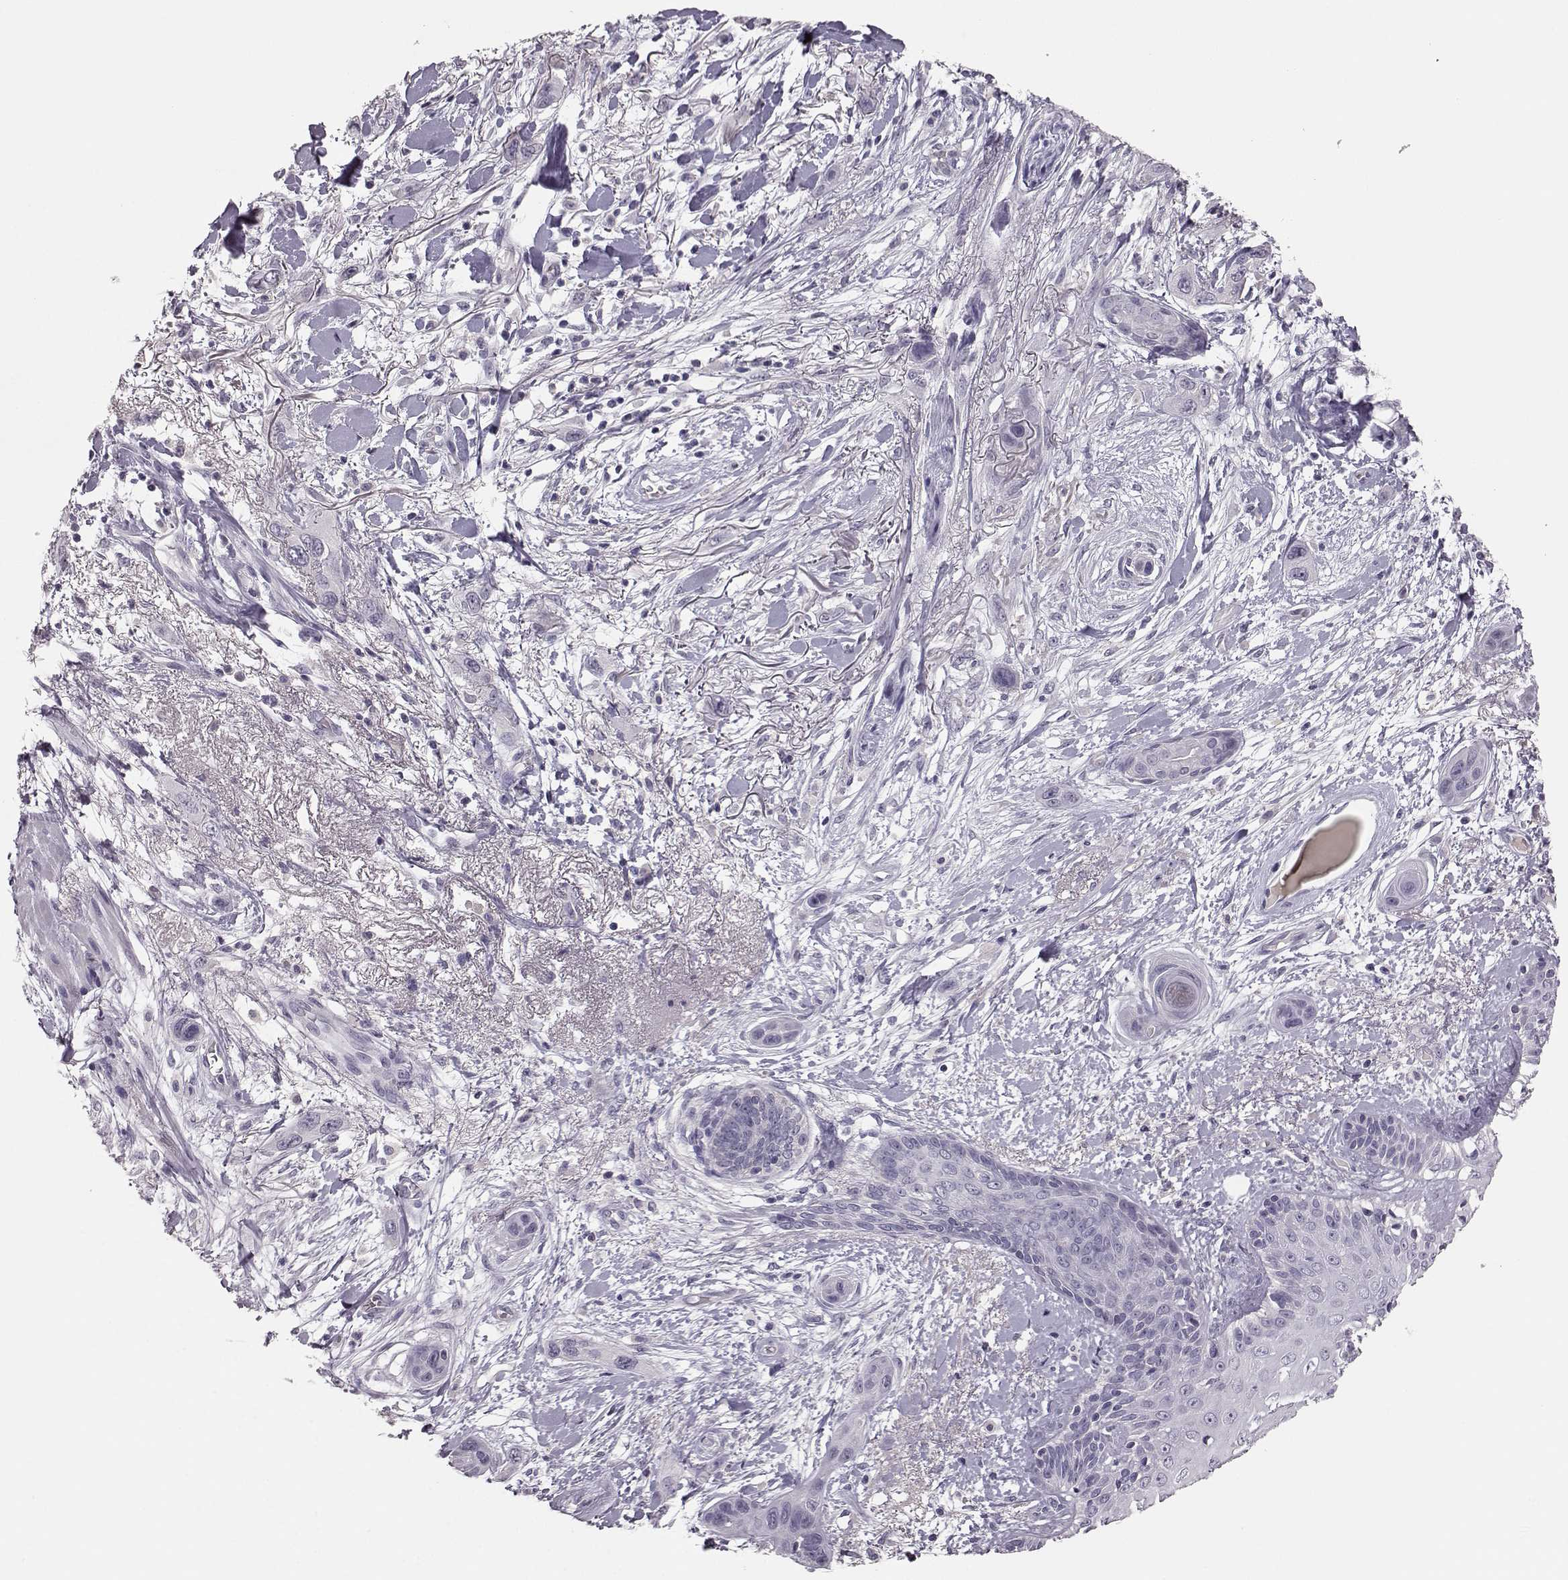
{"staining": {"intensity": "negative", "quantity": "none", "location": "none"}, "tissue": "skin cancer", "cell_type": "Tumor cells", "image_type": "cancer", "snomed": [{"axis": "morphology", "description": "Squamous cell carcinoma, NOS"}, {"axis": "topography", "description": "Skin"}], "caption": "Tumor cells are negative for protein expression in human squamous cell carcinoma (skin).", "gene": "BFSP2", "patient": {"sex": "male", "age": 79}}